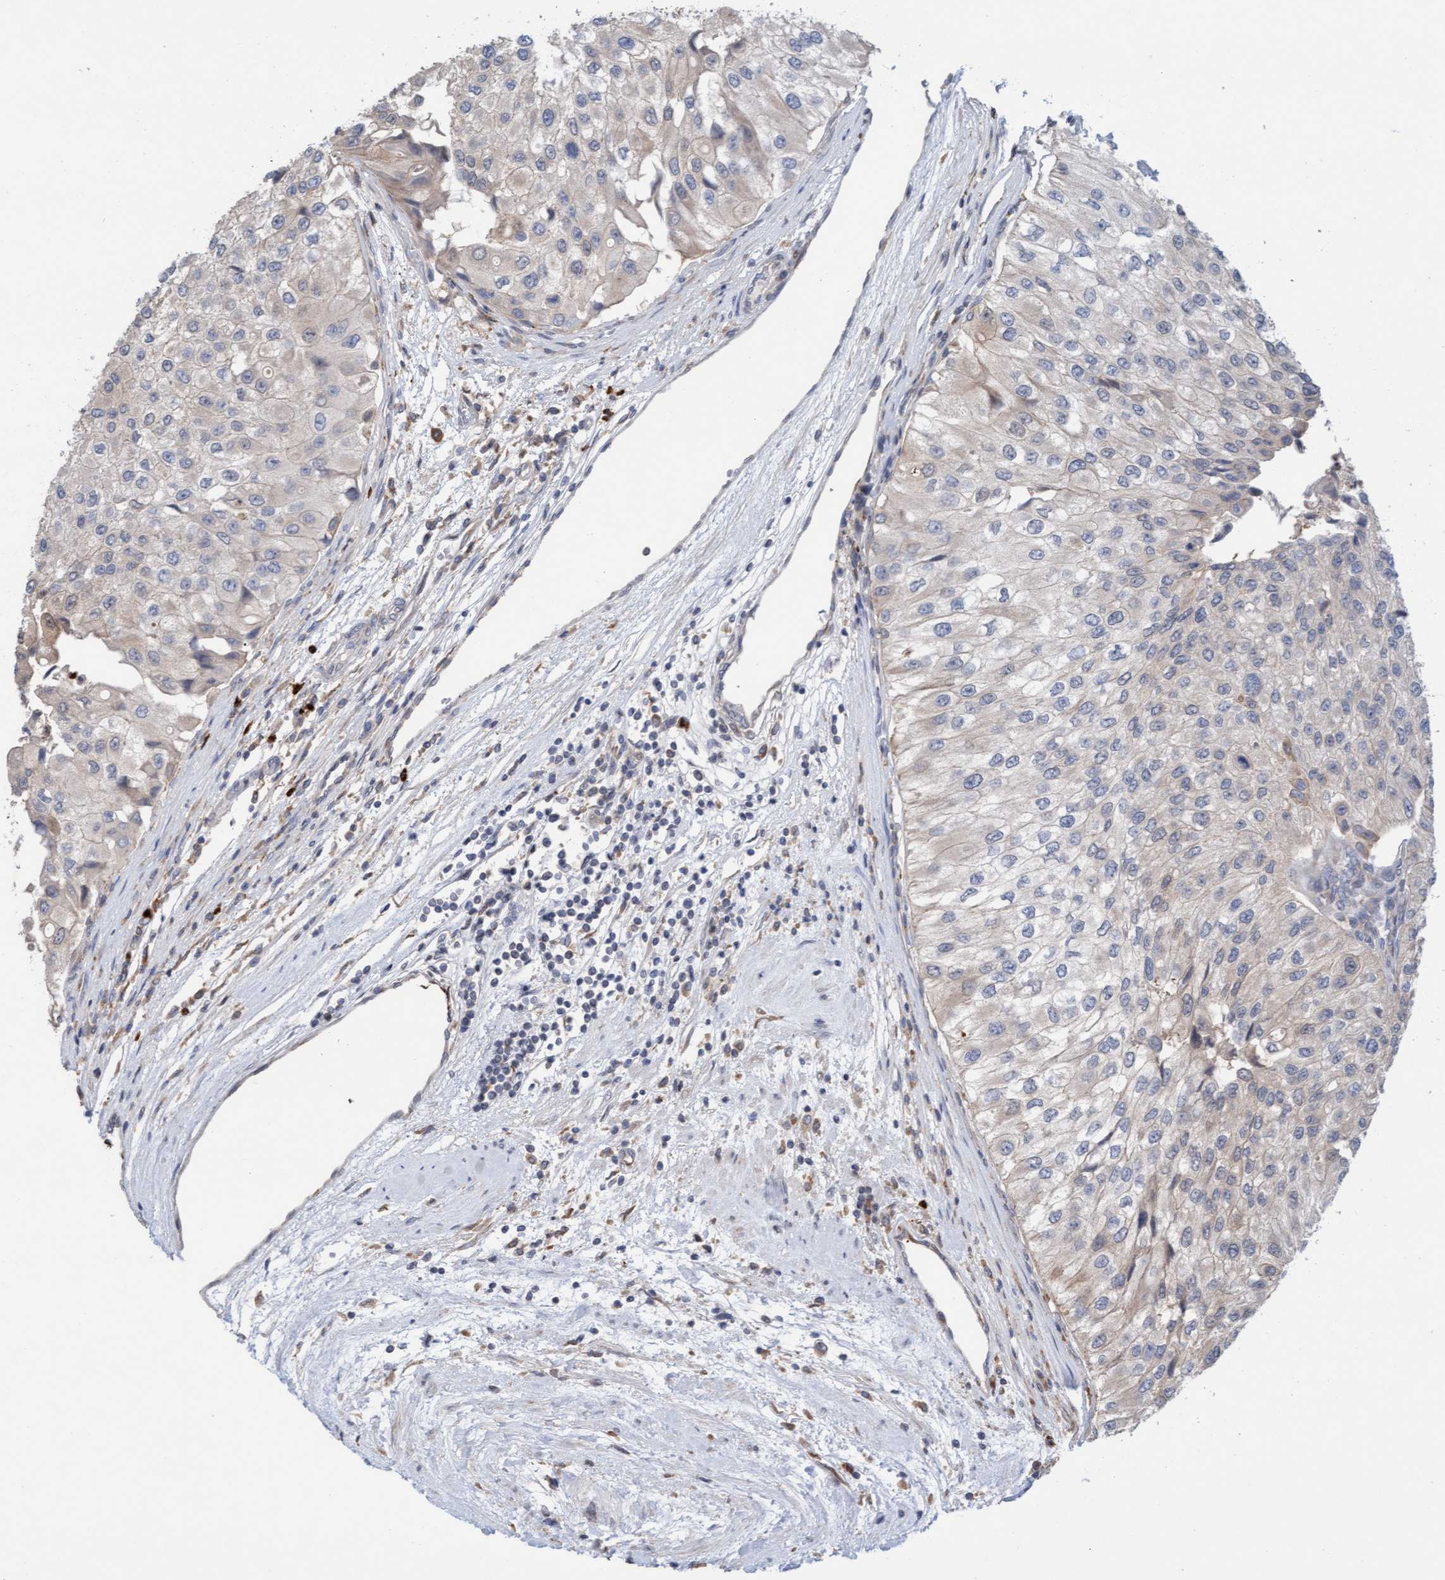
{"staining": {"intensity": "weak", "quantity": "<25%", "location": "cytoplasmic/membranous"}, "tissue": "urothelial cancer", "cell_type": "Tumor cells", "image_type": "cancer", "snomed": [{"axis": "morphology", "description": "Urothelial carcinoma, High grade"}, {"axis": "topography", "description": "Kidney"}, {"axis": "topography", "description": "Urinary bladder"}], "caption": "Immunohistochemistry histopathology image of neoplastic tissue: human urothelial cancer stained with DAB shows no significant protein expression in tumor cells.", "gene": "MMP8", "patient": {"sex": "male", "age": 77}}